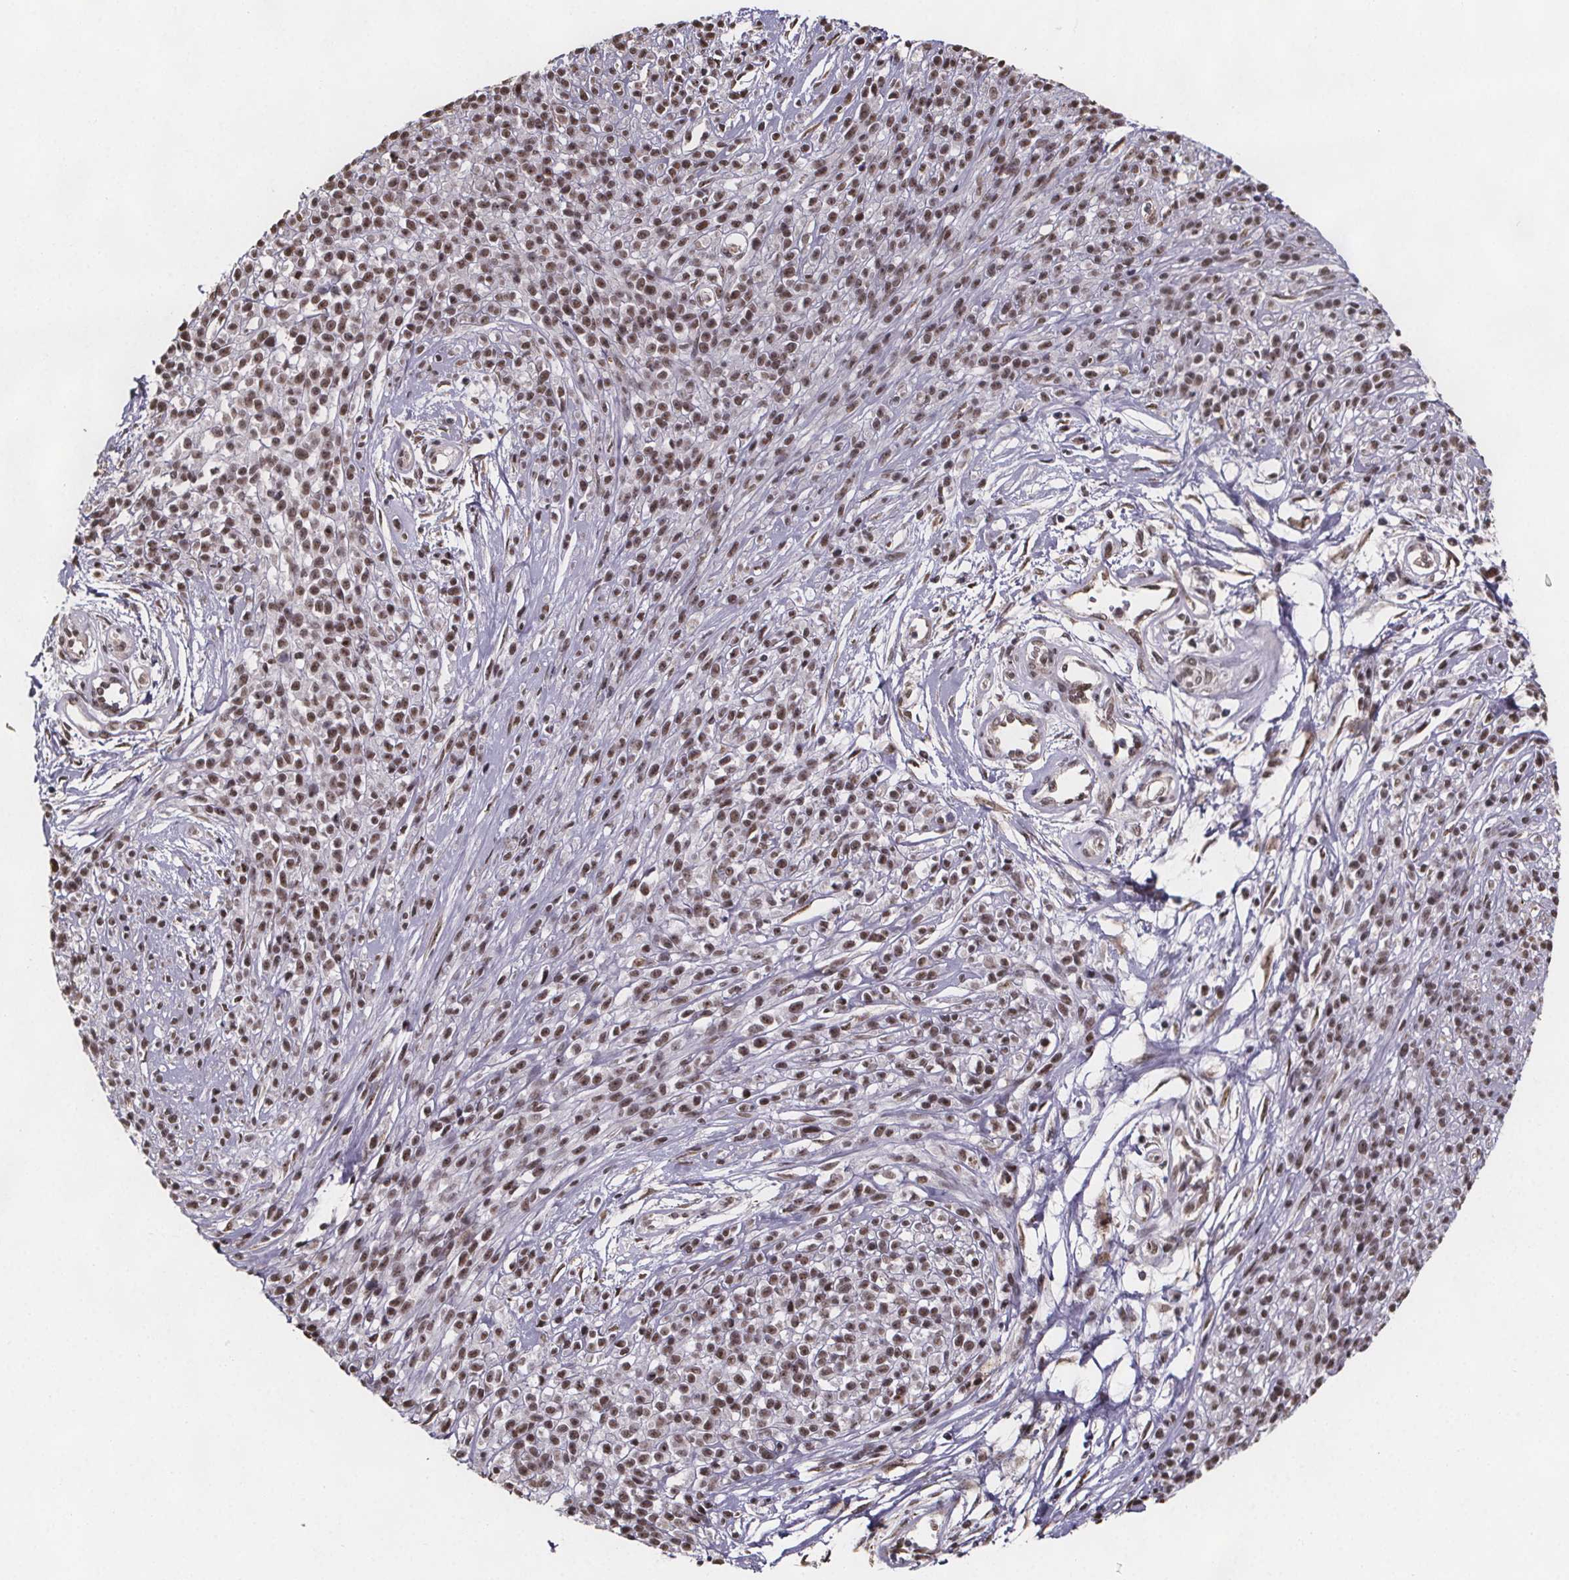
{"staining": {"intensity": "moderate", "quantity": ">75%", "location": "nuclear"}, "tissue": "melanoma", "cell_type": "Tumor cells", "image_type": "cancer", "snomed": [{"axis": "morphology", "description": "Malignant melanoma, NOS"}, {"axis": "topography", "description": "Skin"}, {"axis": "topography", "description": "Skin of trunk"}], "caption": "Moderate nuclear positivity for a protein is seen in about >75% of tumor cells of melanoma using immunohistochemistry.", "gene": "U2SURP", "patient": {"sex": "male", "age": 74}}